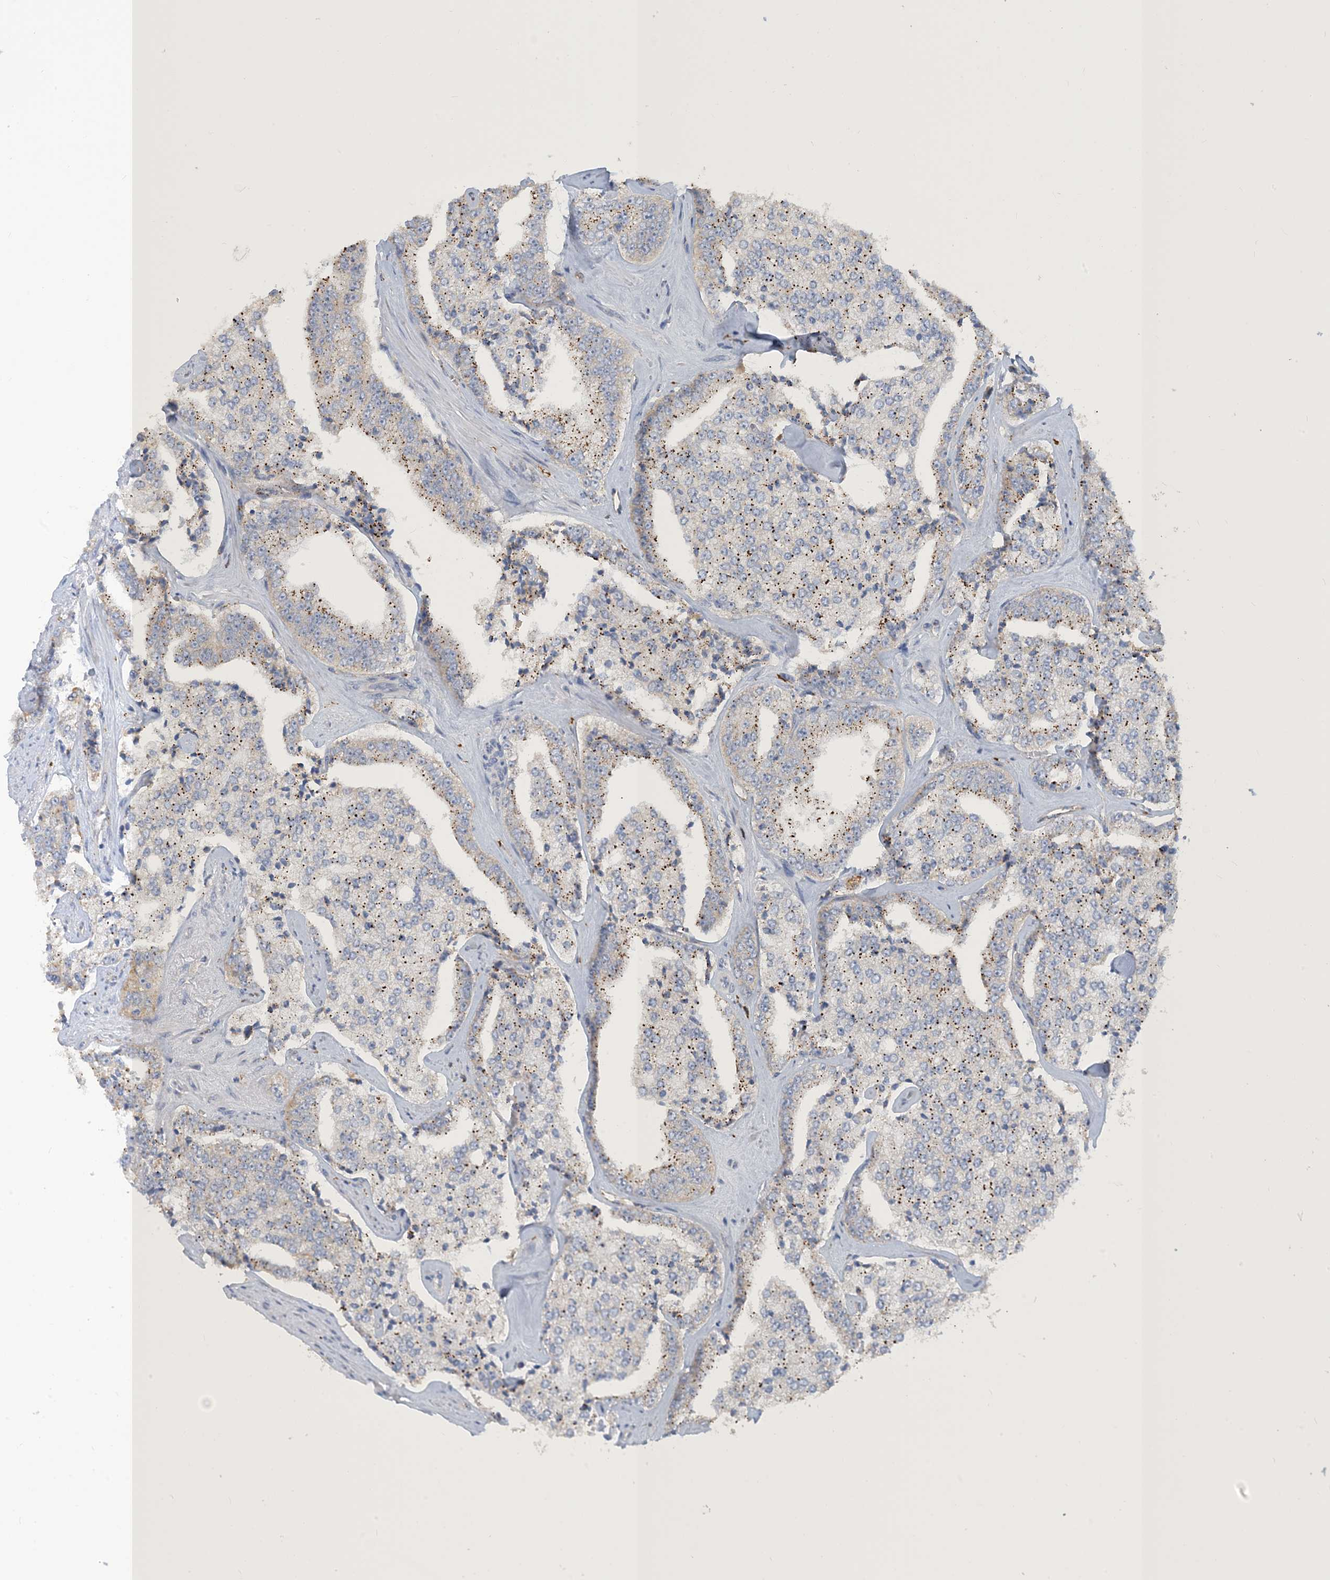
{"staining": {"intensity": "moderate", "quantity": "25%-75%", "location": "cytoplasmic/membranous"}, "tissue": "prostate cancer", "cell_type": "Tumor cells", "image_type": "cancer", "snomed": [{"axis": "morphology", "description": "Adenocarcinoma, High grade"}, {"axis": "topography", "description": "Prostate"}], "caption": "Adenocarcinoma (high-grade) (prostate) stained for a protein reveals moderate cytoplasmic/membranous positivity in tumor cells.", "gene": "PEAR1", "patient": {"sex": "male", "age": 71}}